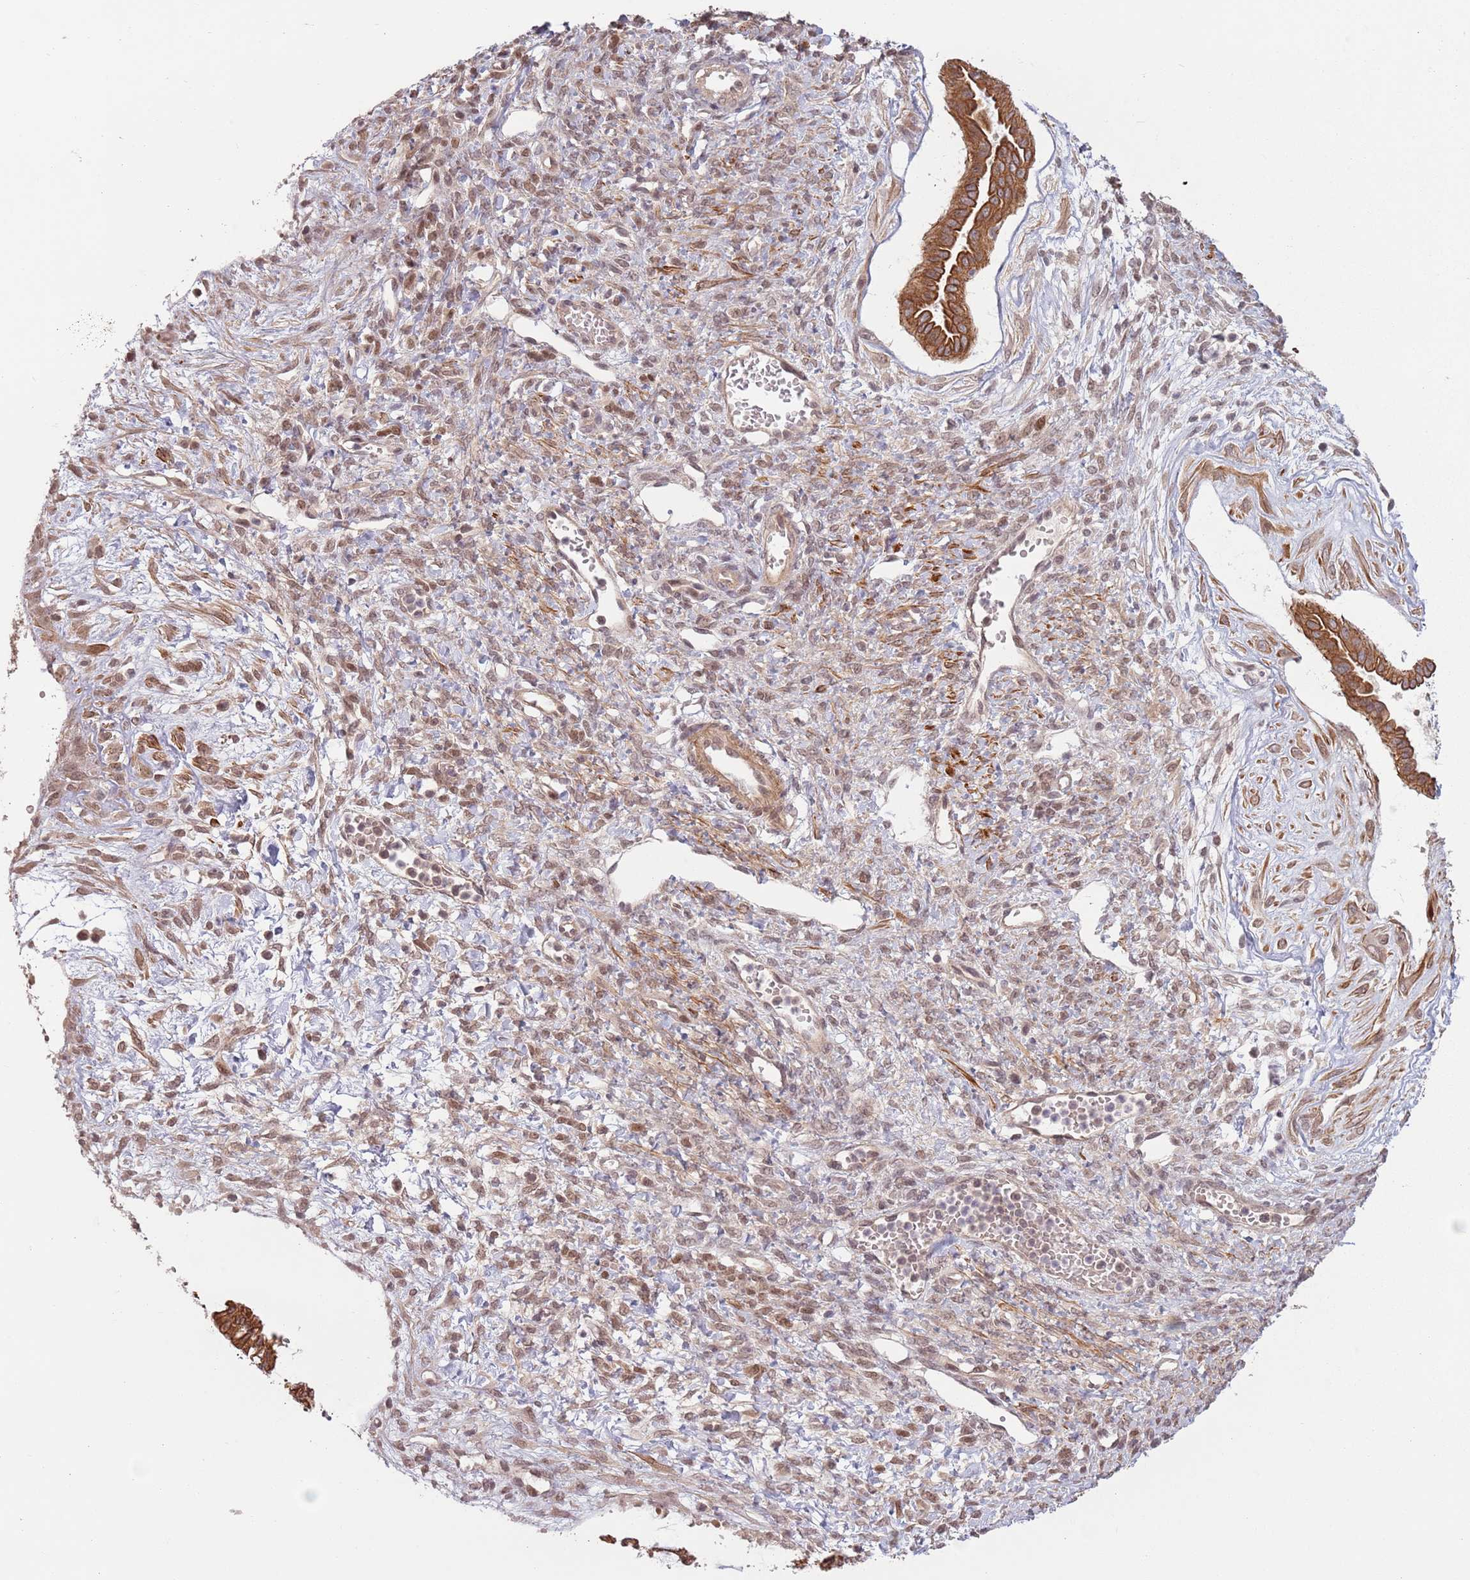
{"staining": {"intensity": "strong", "quantity": ">75%", "location": "cytoplasmic/membranous"}, "tissue": "ovarian cancer", "cell_type": "Tumor cells", "image_type": "cancer", "snomed": [{"axis": "morphology", "description": "Cystadenocarcinoma, mucinous, NOS"}, {"axis": "topography", "description": "Ovary"}], "caption": "High-magnification brightfield microscopy of ovarian cancer stained with DAB (brown) and counterstained with hematoxylin (blue). tumor cells exhibit strong cytoplasmic/membranous staining is identified in about>75% of cells. (Brightfield microscopy of DAB IHC at high magnification).", "gene": "CCDC154", "patient": {"sex": "female", "age": 73}}